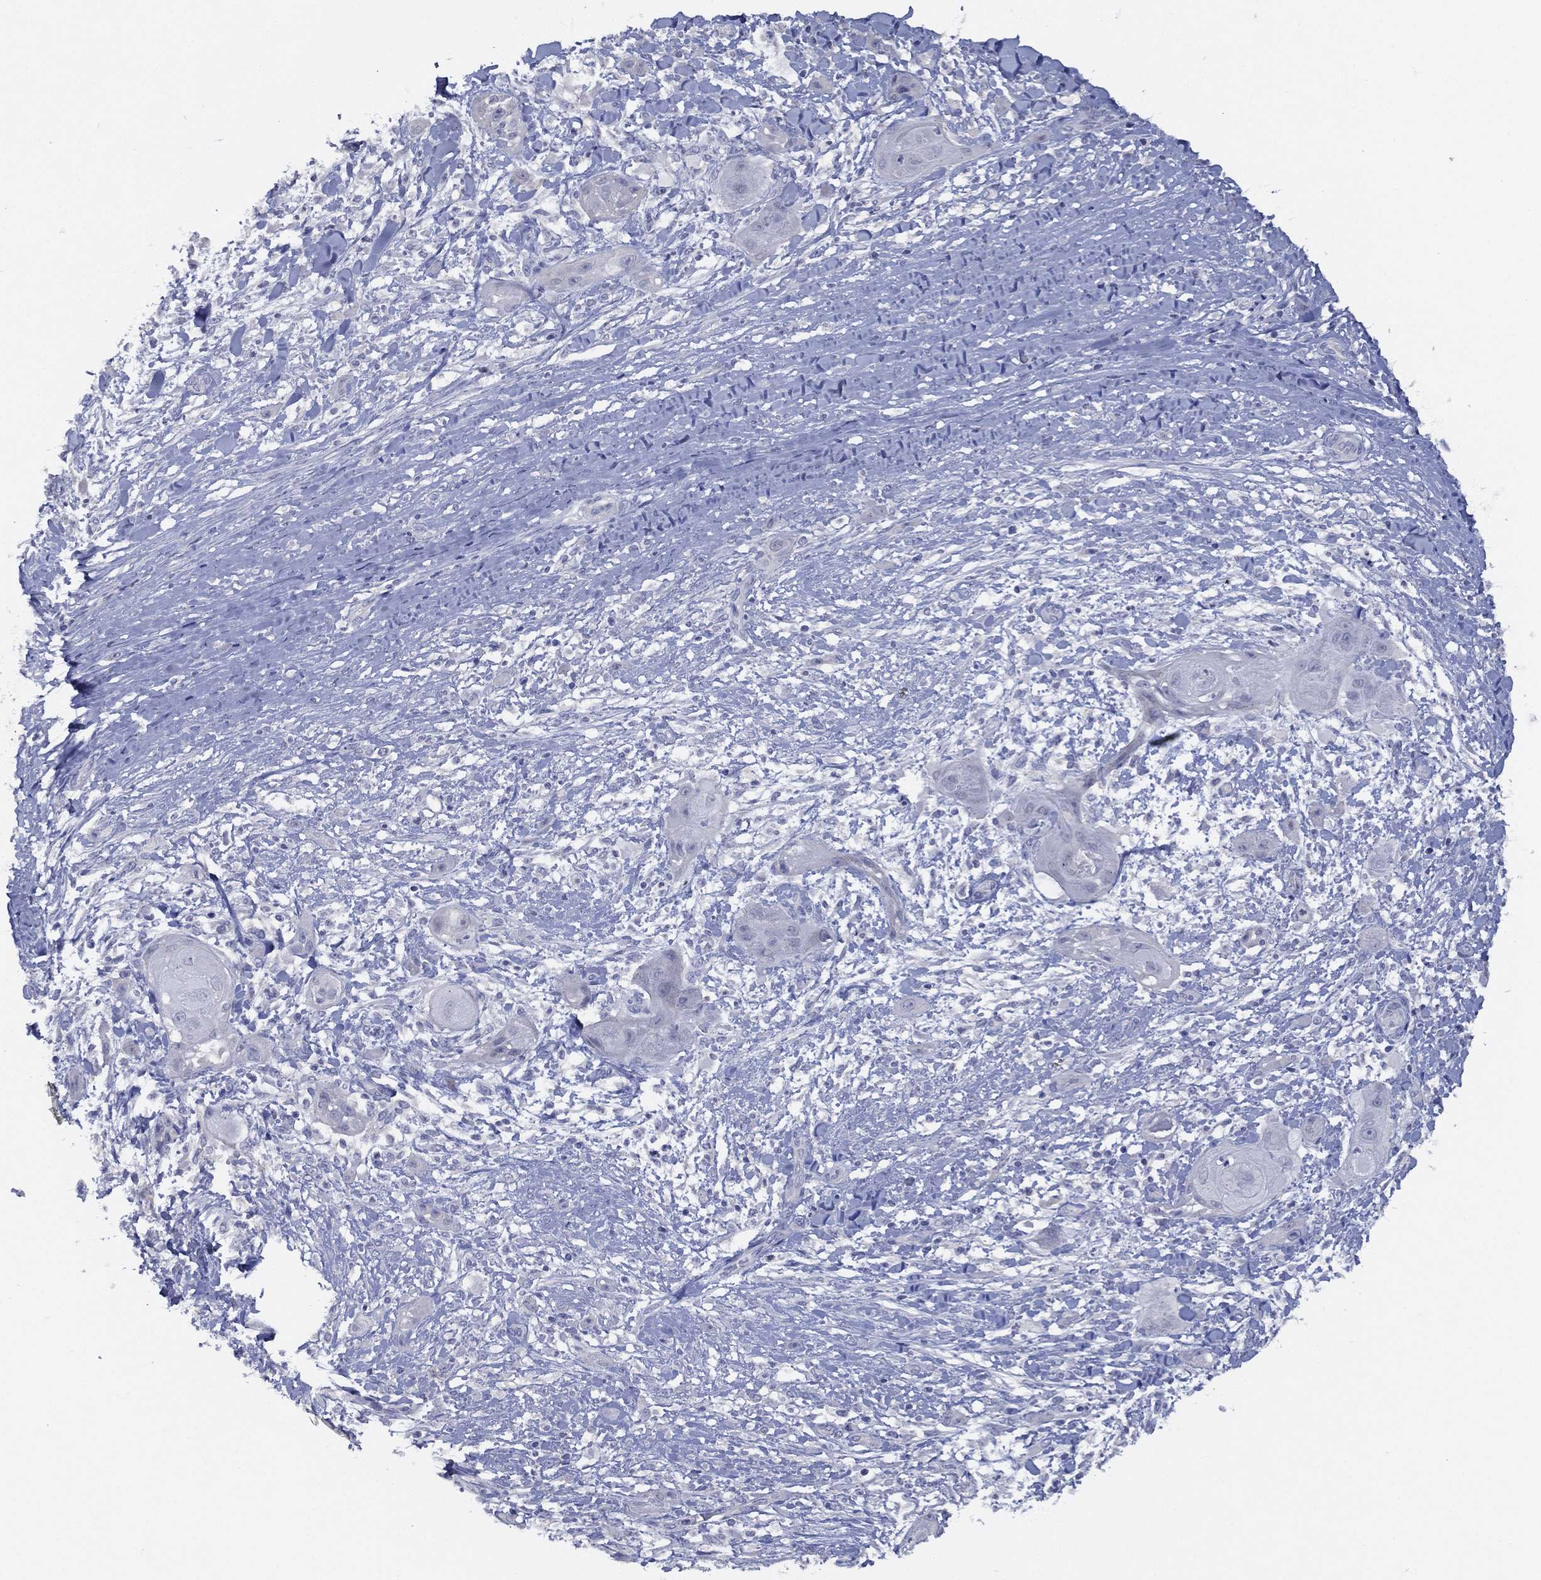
{"staining": {"intensity": "negative", "quantity": "none", "location": "none"}, "tissue": "skin cancer", "cell_type": "Tumor cells", "image_type": "cancer", "snomed": [{"axis": "morphology", "description": "Squamous cell carcinoma, NOS"}, {"axis": "topography", "description": "Skin"}], "caption": "The immunohistochemistry (IHC) histopathology image has no significant expression in tumor cells of skin cancer (squamous cell carcinoma) tissue.", "gene": "SLC13A4", "patient": {"sex": "male", "age": 62}}